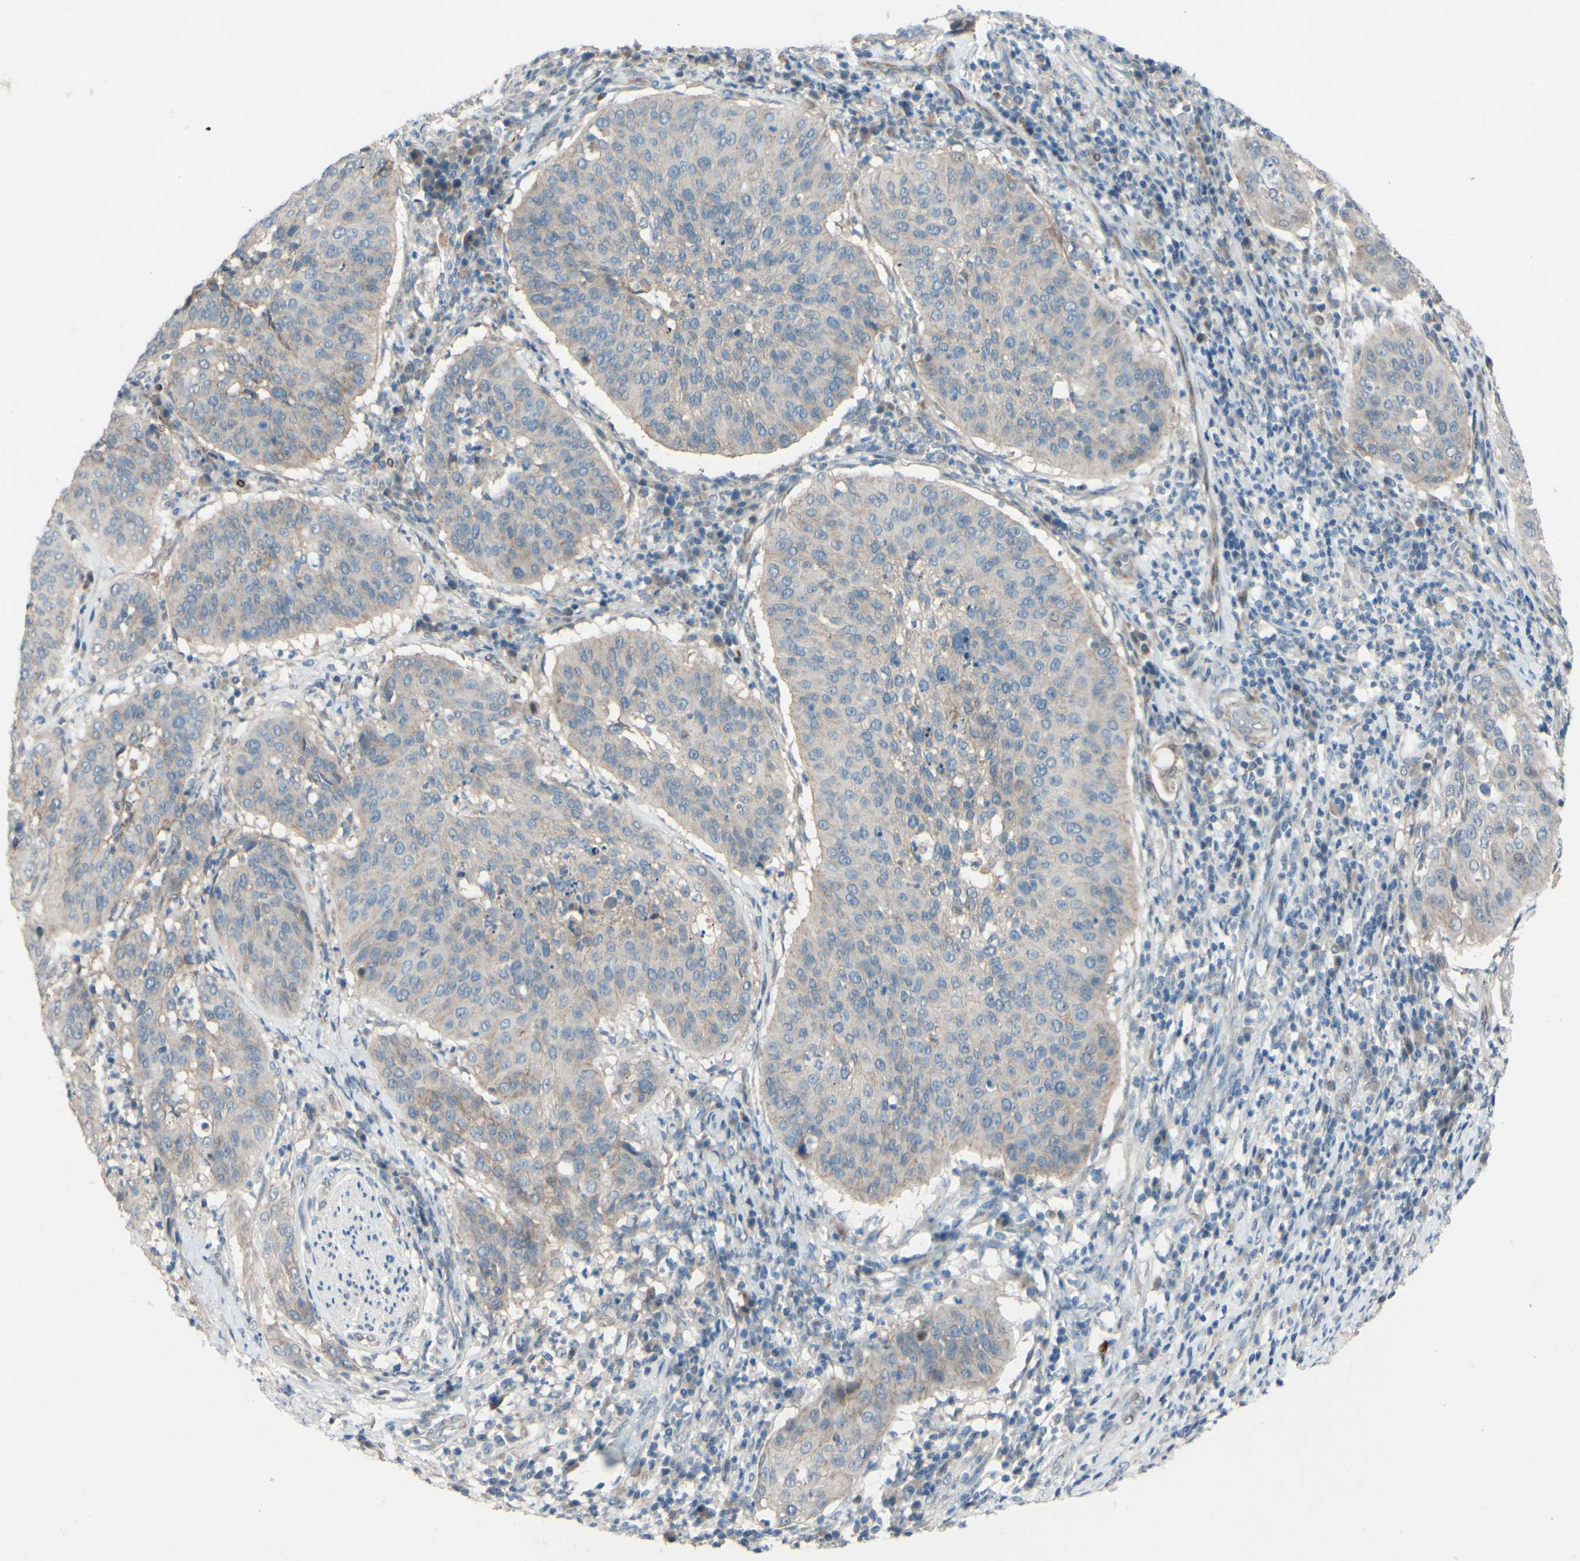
{"staining": {"intensity": "weak", "quantity": "<25%", "location": "cytoplasmic/membranous"}, "tissue": "cervical cancer", "cell_type": "Tumor cells", "image_type": "cancer", "snomed": [{"axis": "morphology", "description": "Normal tissue, NOS"}, {"axis": "morphology", "description": "Squamous cell carcinoma, NOS"}, {"axis": "topography", "description": "Cervix"}], "caption": "This is a photomicrograph of IHC staining of squamous cell carcinoma (cervical), which shows no staining in tumor cells.", "gene": "CDCP1", "patient": {"sex": "female", "age": 39}}